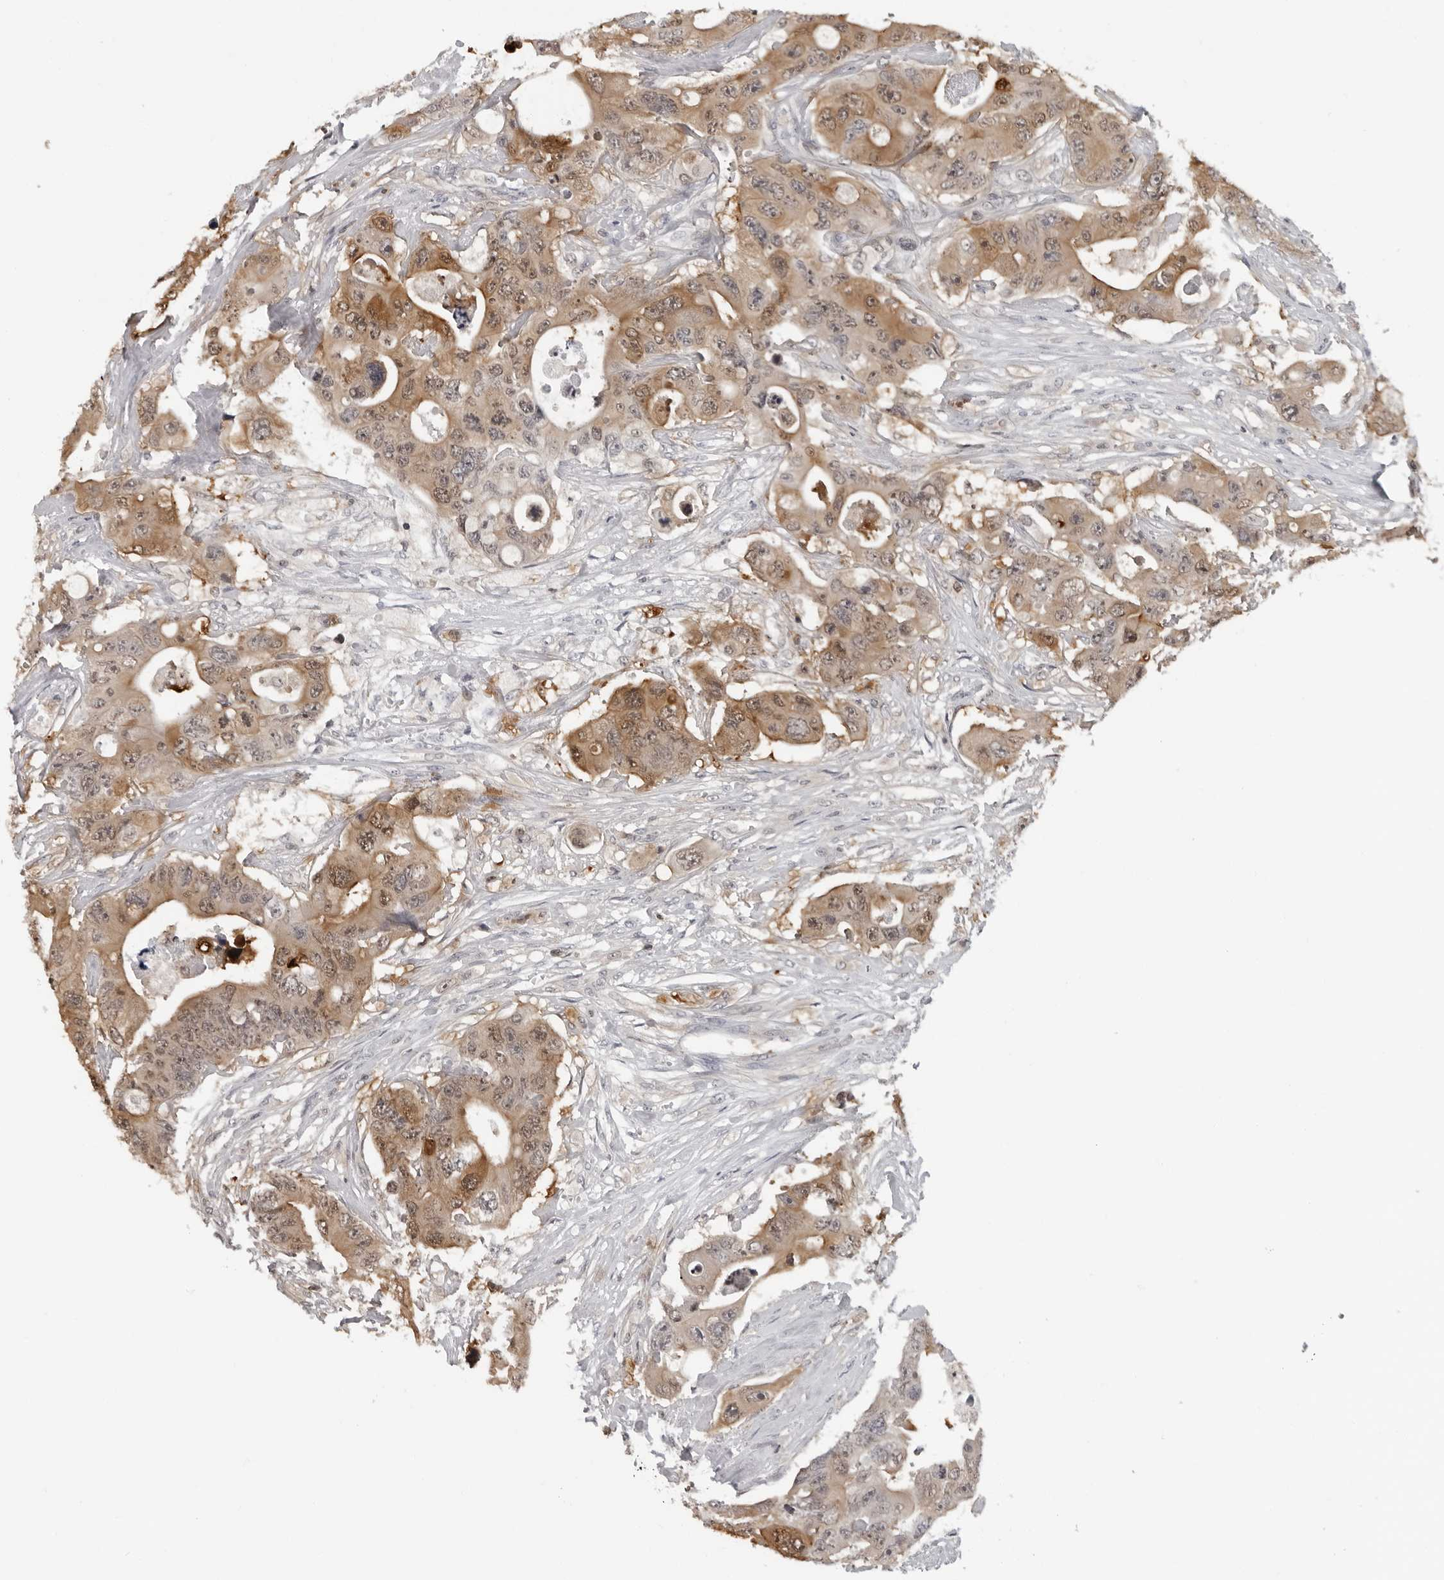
{"staining": {"intensity": "moderate", "quantity": ">75%", "location": "cytoplasmic/membranous"}, "tissue": "colorectal cancer", "cell_type": "Tumor cells", "image_type": "cancer", "snomed": [{"axis": "morphology", "description": "Adenocarcinoma, NOS"}, {"axis": "topography", "description": "Colon"}], "caption": "An immunohistochemistry (IHC) micrograph of neoplastic tissue is shown. Protein staining in brown labels moderate cytoplasmic/membranous positivity in adenocarcinoma (colorectal) within tumor cells. (DAB IHC, brown staining for protein, blue staining for nuclei).", "gene": "HSPH1", "patient": {"sex": "female", "age": 46}}